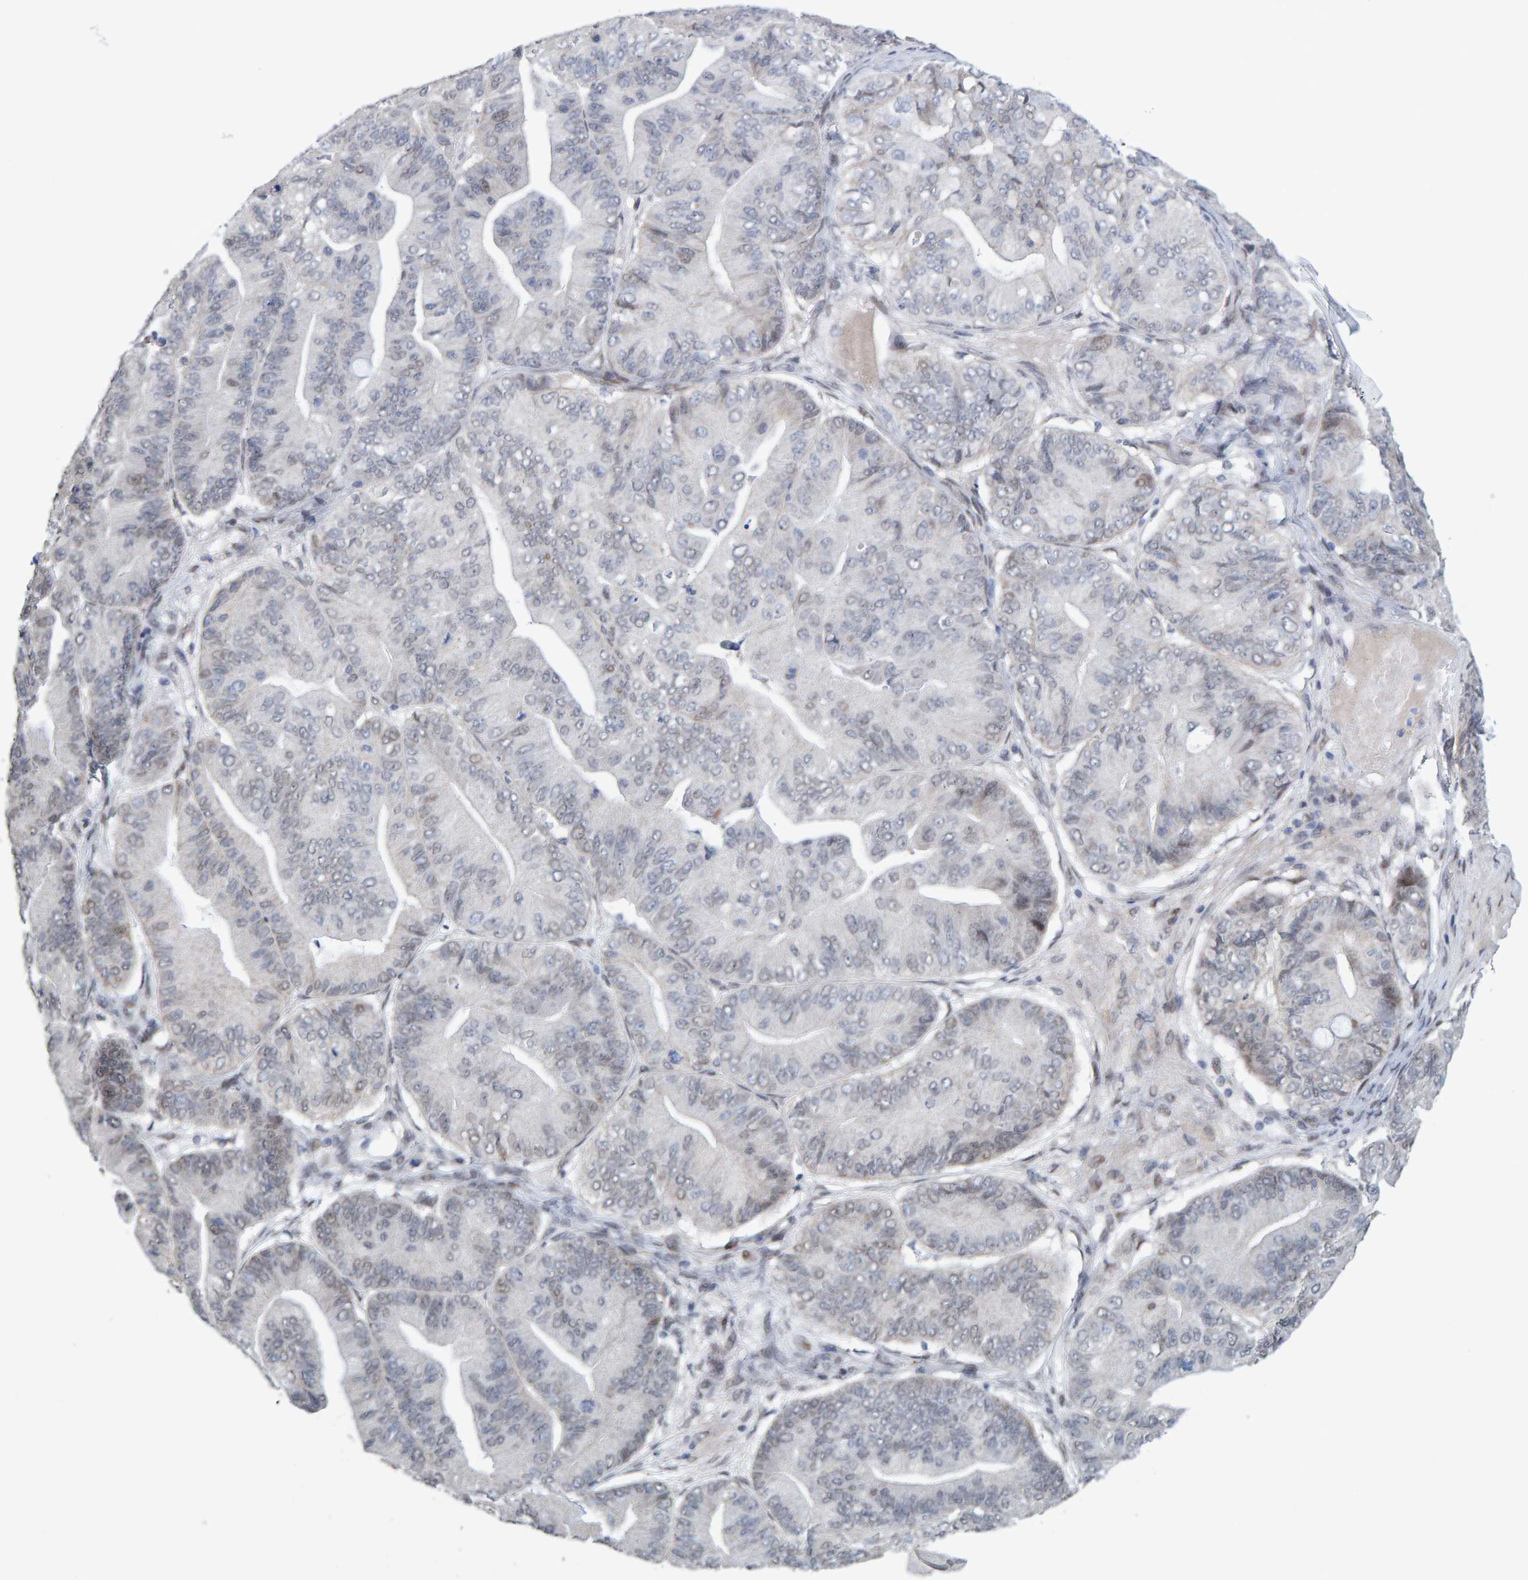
{"staining": {"intensity": "weak", "quantity": "<25%", "location": "cytoplasmic/membranous"}, "tissue": "ovarian cancer", "cell_type": "Tumor cells", "image_type": "cancer", "snomed": [{"axis": "morphology", "description": "Cystadenocarcinoma, mucinous, NOS"}, {"axis": "topography", "description": "Ovary"}], "caption": "Histopathology image shows no significant protein expression in tumor cells of ovarian mucinous cystadenocarcinoma.", "gene": "USP43", "patient": {"sex": "female", "age": 61}}